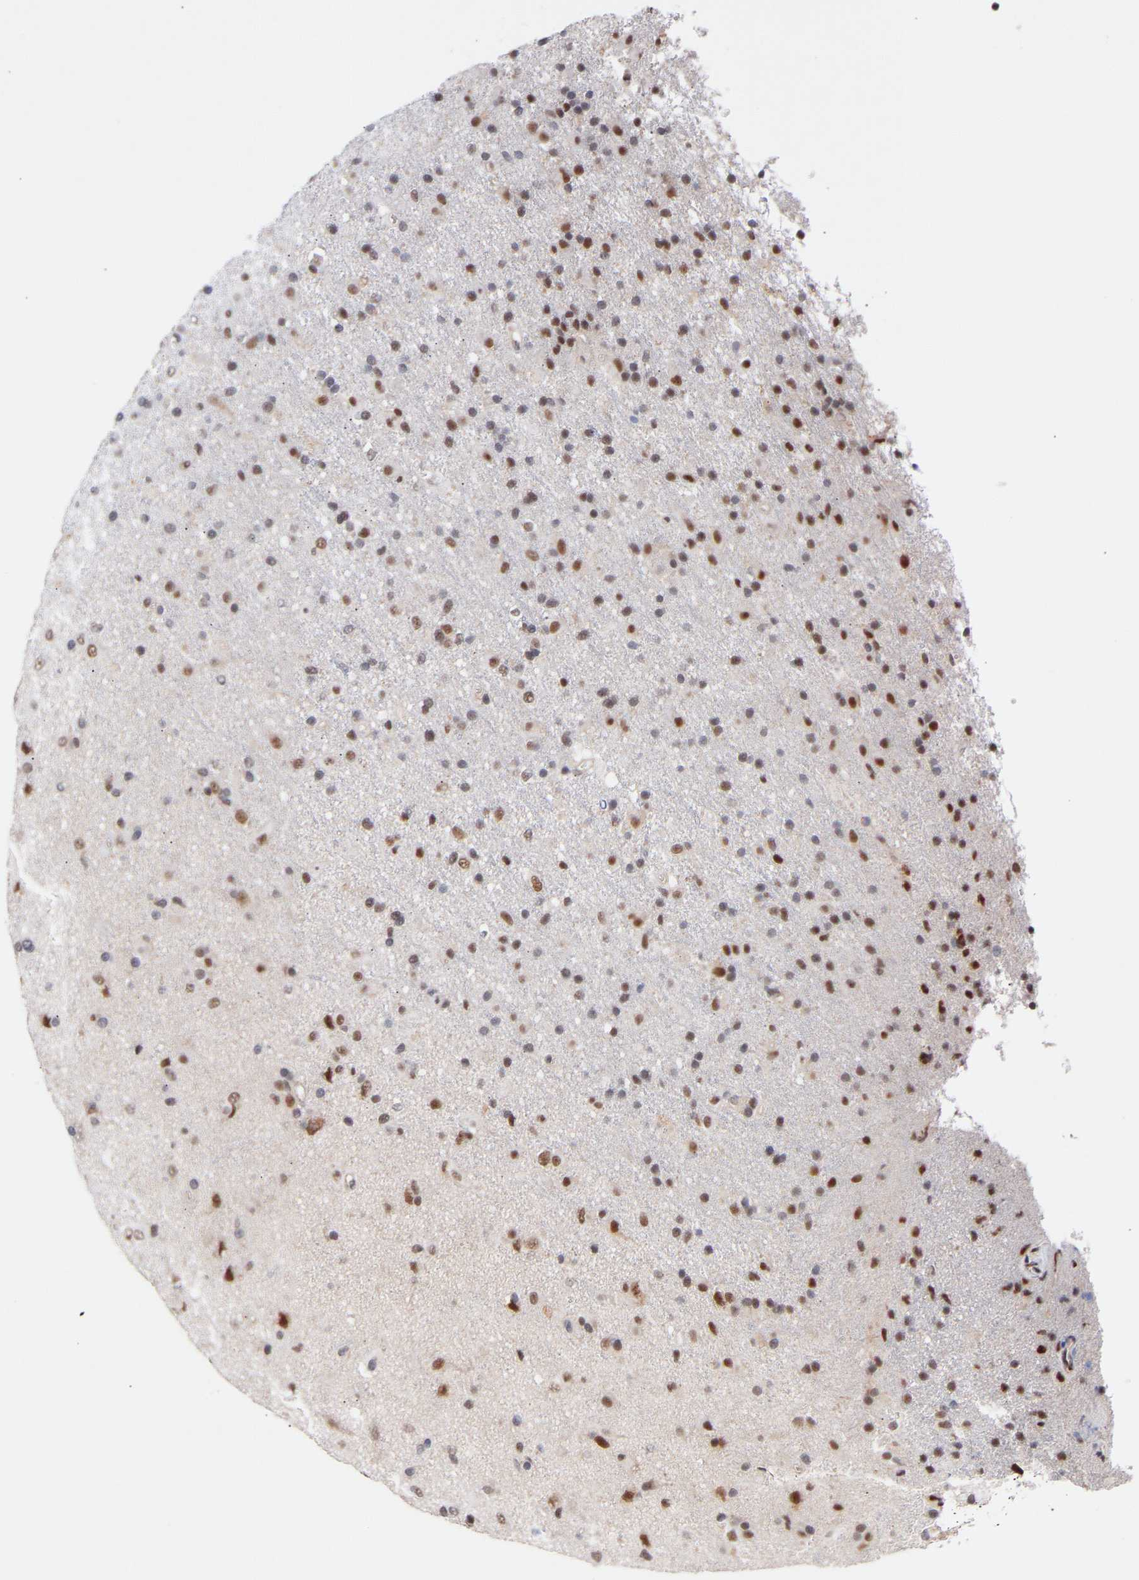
{"staining": {"intensity": "moderate", "quantity": ">75%", "location": "nuclear"}, "tissue": "glioma", "cell_type": "Tumor cells", "image_type": "cancer", "snomed": [{"axis": "morphology", "description": "Glioma, malignant, Low grade"}, {"axis": "topography", "description": "Brain"}], "caption": "Tumor cells show medium levels of moderate nuclear expression in about >75% of cells in human glioma.", "gene": "RBM15", "patient": {"sex": "male", "age": 65}}